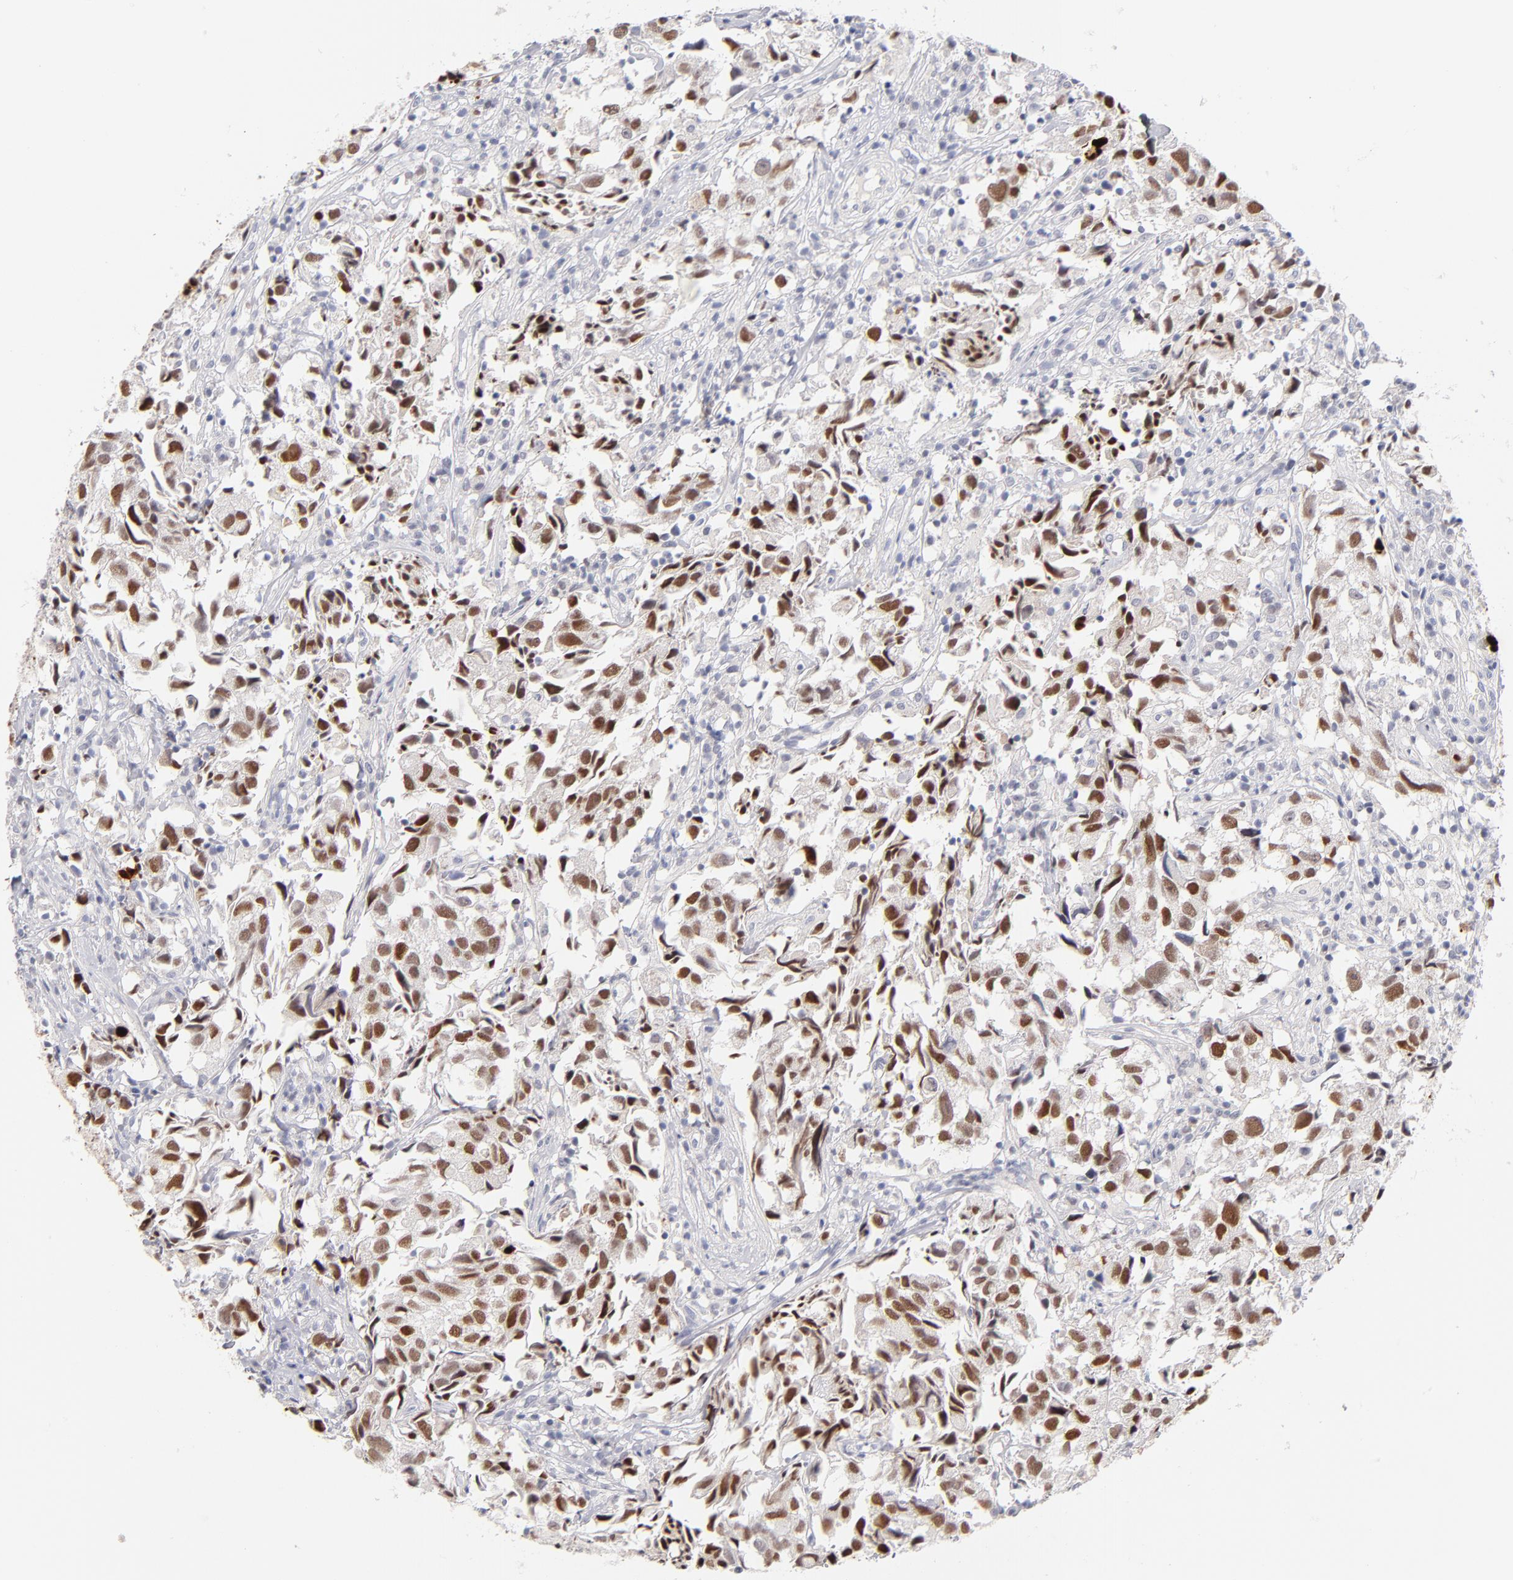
{"staining": {"intensity": "strong", "quantity": ">75%", "location": "nuclear"}, "tissue": "urothelial cancer", "cell_type": "Tumor cells", "image_type": "cancer", "snomed": [{"axis": "morphology", "description": "Urothelial carcinoma, High grade"}, {"axis": "topography", "description": "Urinary bladder"}], "caption": "Protein analysis of urothelial cancer tissue demonstrates strong nuclear staining in about >75% of tumor cells. (brown staining indicates protein expression, while blue staining denotes nuclei).", "gene": "PARP1", "patient": {"sex": "female", "age": 75}}